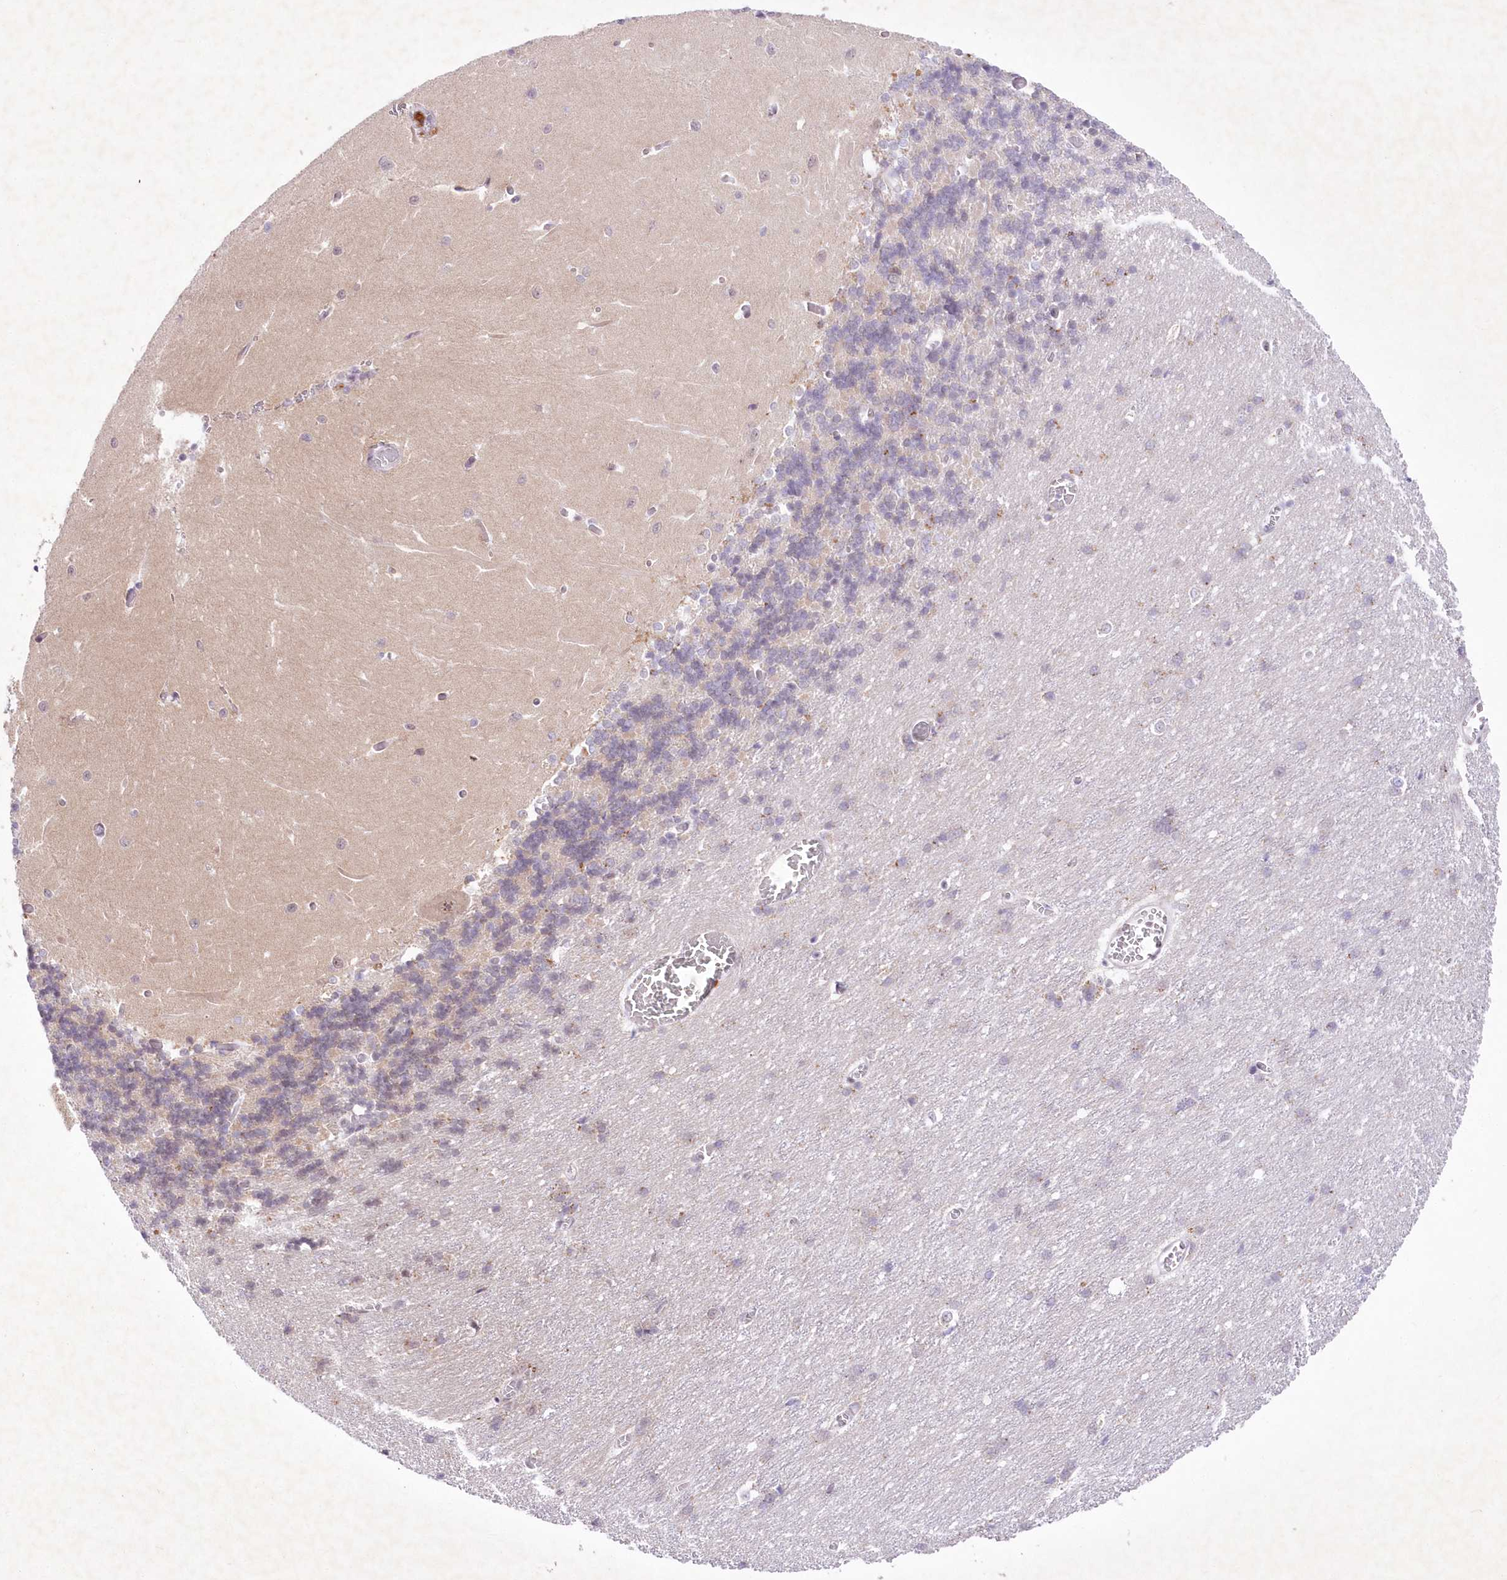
{"staining": {"intensity": "negative", "quantity": "none", "location": "none"}, "tissue": "cerebellum", "cell_type": "Cells in granular layer", "image_type": "normal", "snomed": [{"axis": "morphology", "description": "Normal tissue, NOS"}, {"axis": "topography", "description": "Cerebellum"}], "caption": "Immunohistochemistry (IHC) micrograph of benign cerebellum: cerebellum stained with DAB (3,3'-diaminobenzidine) reveals no significant protein staining in cells in granular layer.", "gene": "ENSG00000275740", "patient": {"sex": "male", "age": 37}}